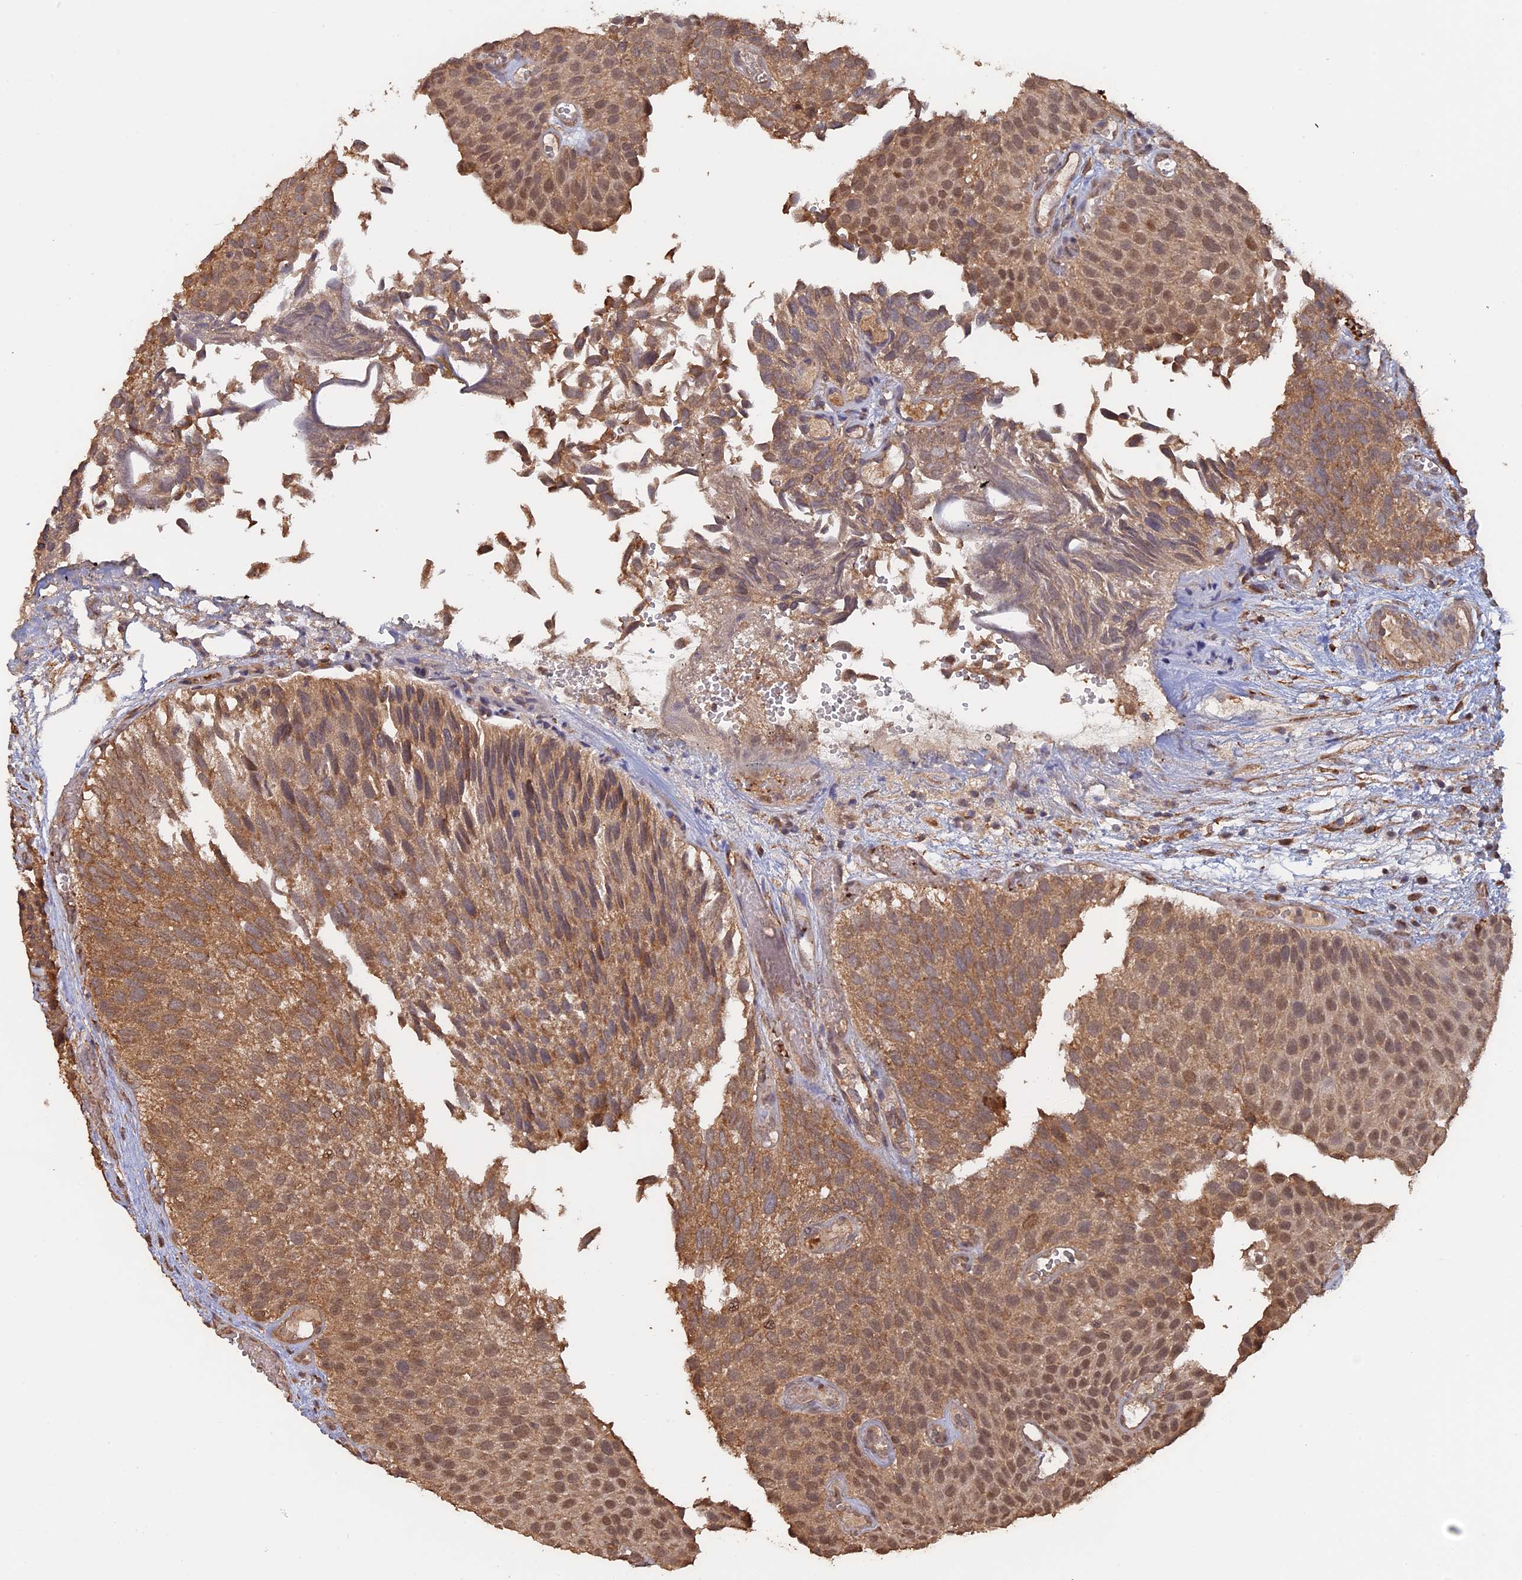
{"staining": {"intensity": "moderate", "quantity": ">75%", "location": "cytoplasmic/membranous,nuclear"}, "tissue": "urothelial cancer", "cell_type": "Tumor cells", "image_type": "cancer", "snomed": [{"axis": "morphology", "description": "Urothelial carcinoma, Low grade"}, {"axis": "topography", "description": "Urinary bladder"}], "caption": "The immunohistochemical stain highlights moderate cytoplasmic/membranous and nuclear staining in tumor cells of urothelial carcinoma (low-grade) tissue. Ihc stains the protein in brown and the nuclei are stained blue.", "gene": "FAM210B", "patient": {"sex": "male", "age": 89}}